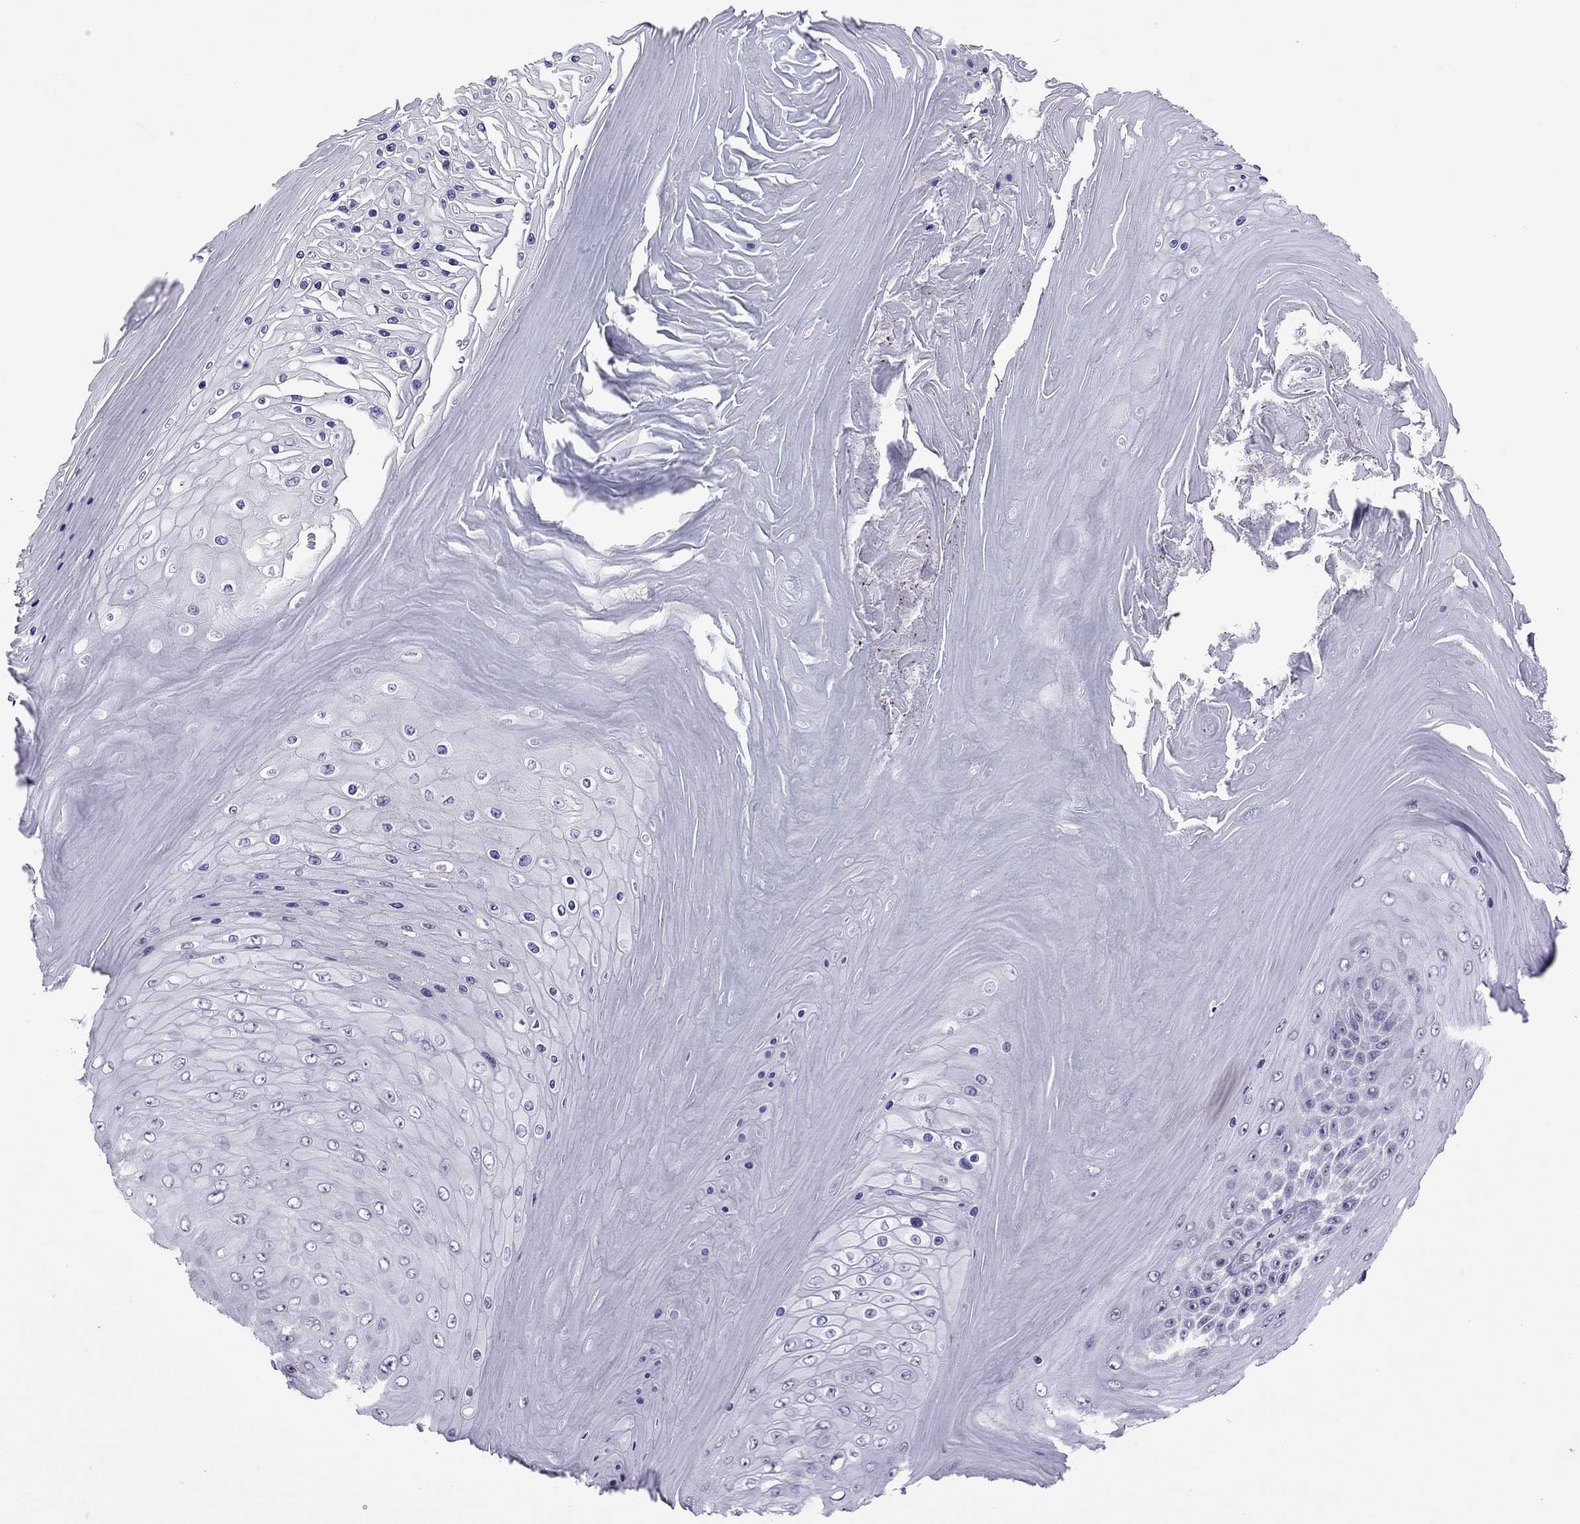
{"staining": {"intensity": "negative", "quantity": "none", "location": "none"}, "tissue": "skin cancer", "cell_type": "Tumor cells", "image_type": "cancer", "snomed": [{"axis": "morphology", "description": "Squamous cell carcinoma, NOS"}, {"axis": "topography", "description": "Skin"}], "caption": "Protein analysis of squamous cell carcinoma (skin) exhibits no significant expression in tumor cells.", "gene": "JHY", "patient": {"sex": "male", "age": 62}}